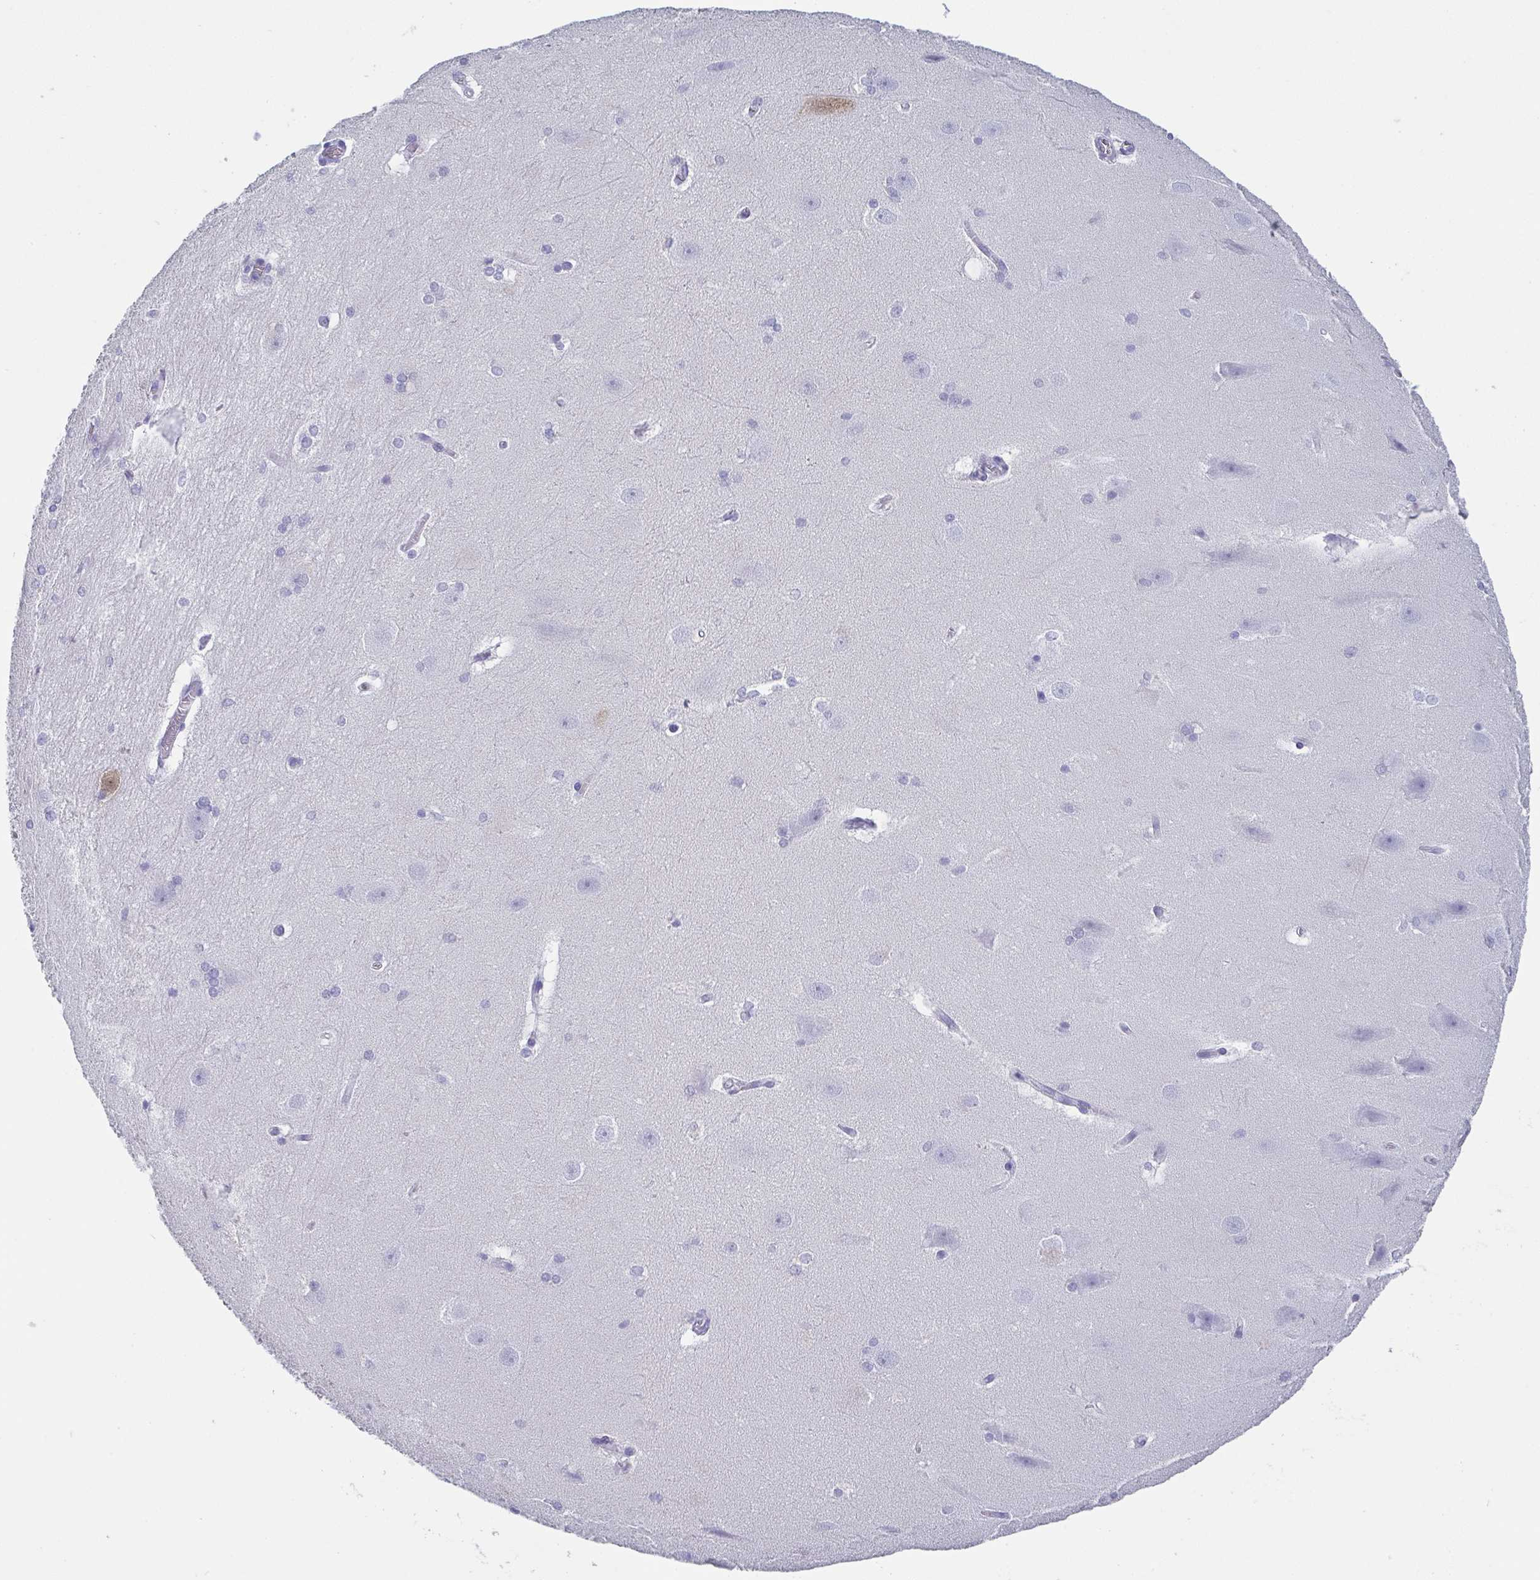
{"staining": {"intensity": "negative", "quantity": "none", "location": "none"}, "tissue": "hippocampus", "cell_type": "Glial cells", "image_type": "normal", "snomed": [{"axis": "morphology", "description": "Normal tissue, NOS"}, {"axis": "topography", "description": "Cerebral cortex"}, {"axis": "topography", "description": "Hippocampus"}], "caption": "Histopathology image shows no protein expression in glial cells of normal hippocampus.", "gene": "SCGN", "patient": {"sex": "female", "age": 19}}